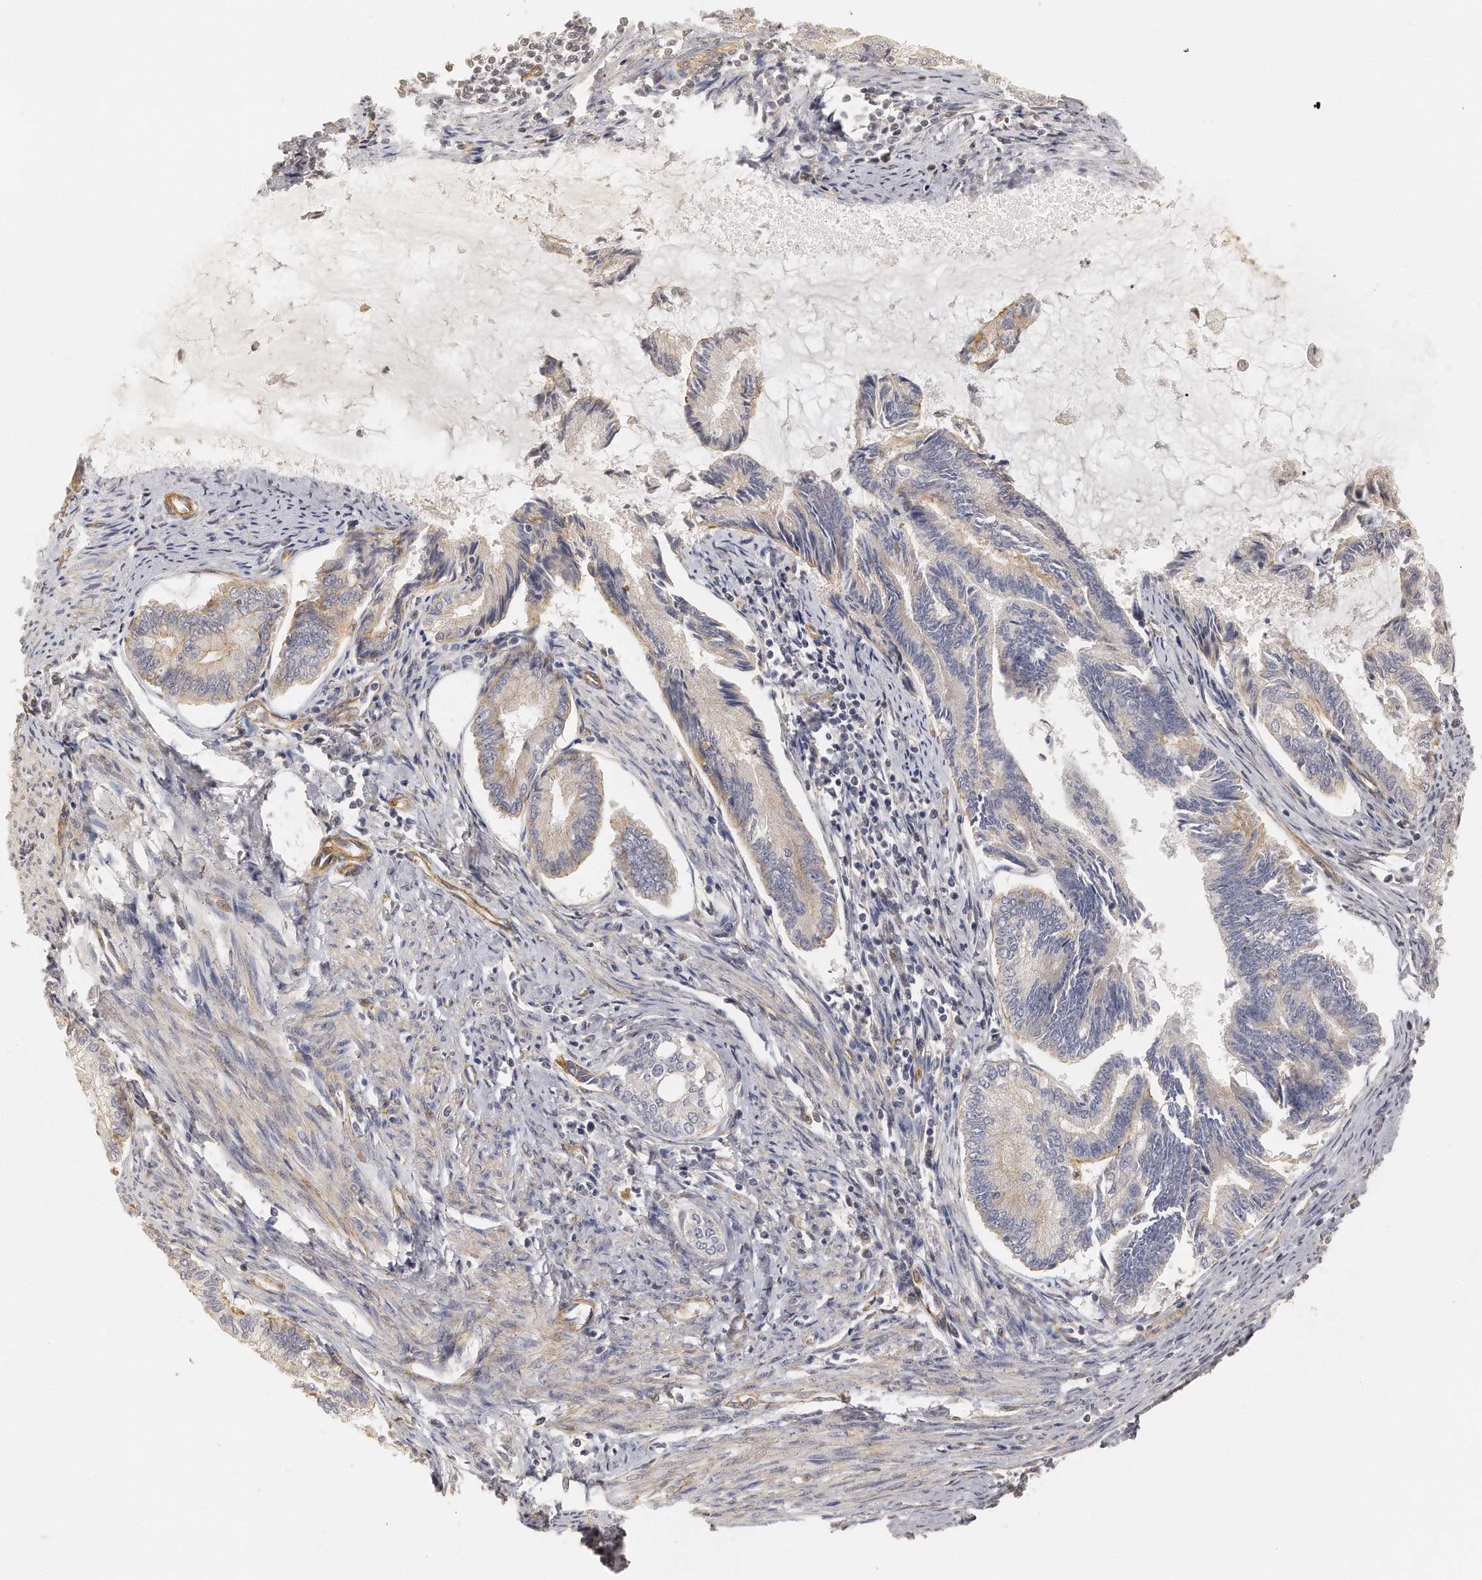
{"staining": {"intensity": "moderate", "quantity": "<25%", "location": "cytoplasmic/membranous"}, "tissue": "endometrial cancer", "cell_type": "Tumor cells", "image_type": "cancer", "snomed": [{"axis": "morphology", "description": "Adenocarcinoma, NOS"}, {"axis": "topography", "description": "Endometrium"}], "caption": "Human endometrial cancer (adenocarcinoma) stained with a brown dye displays moderate cytoplasmic/membranous positive staining in about <25% of tumor cells.", "gene": "CHST7", "patient": {"sex": "female", "age": 86}}